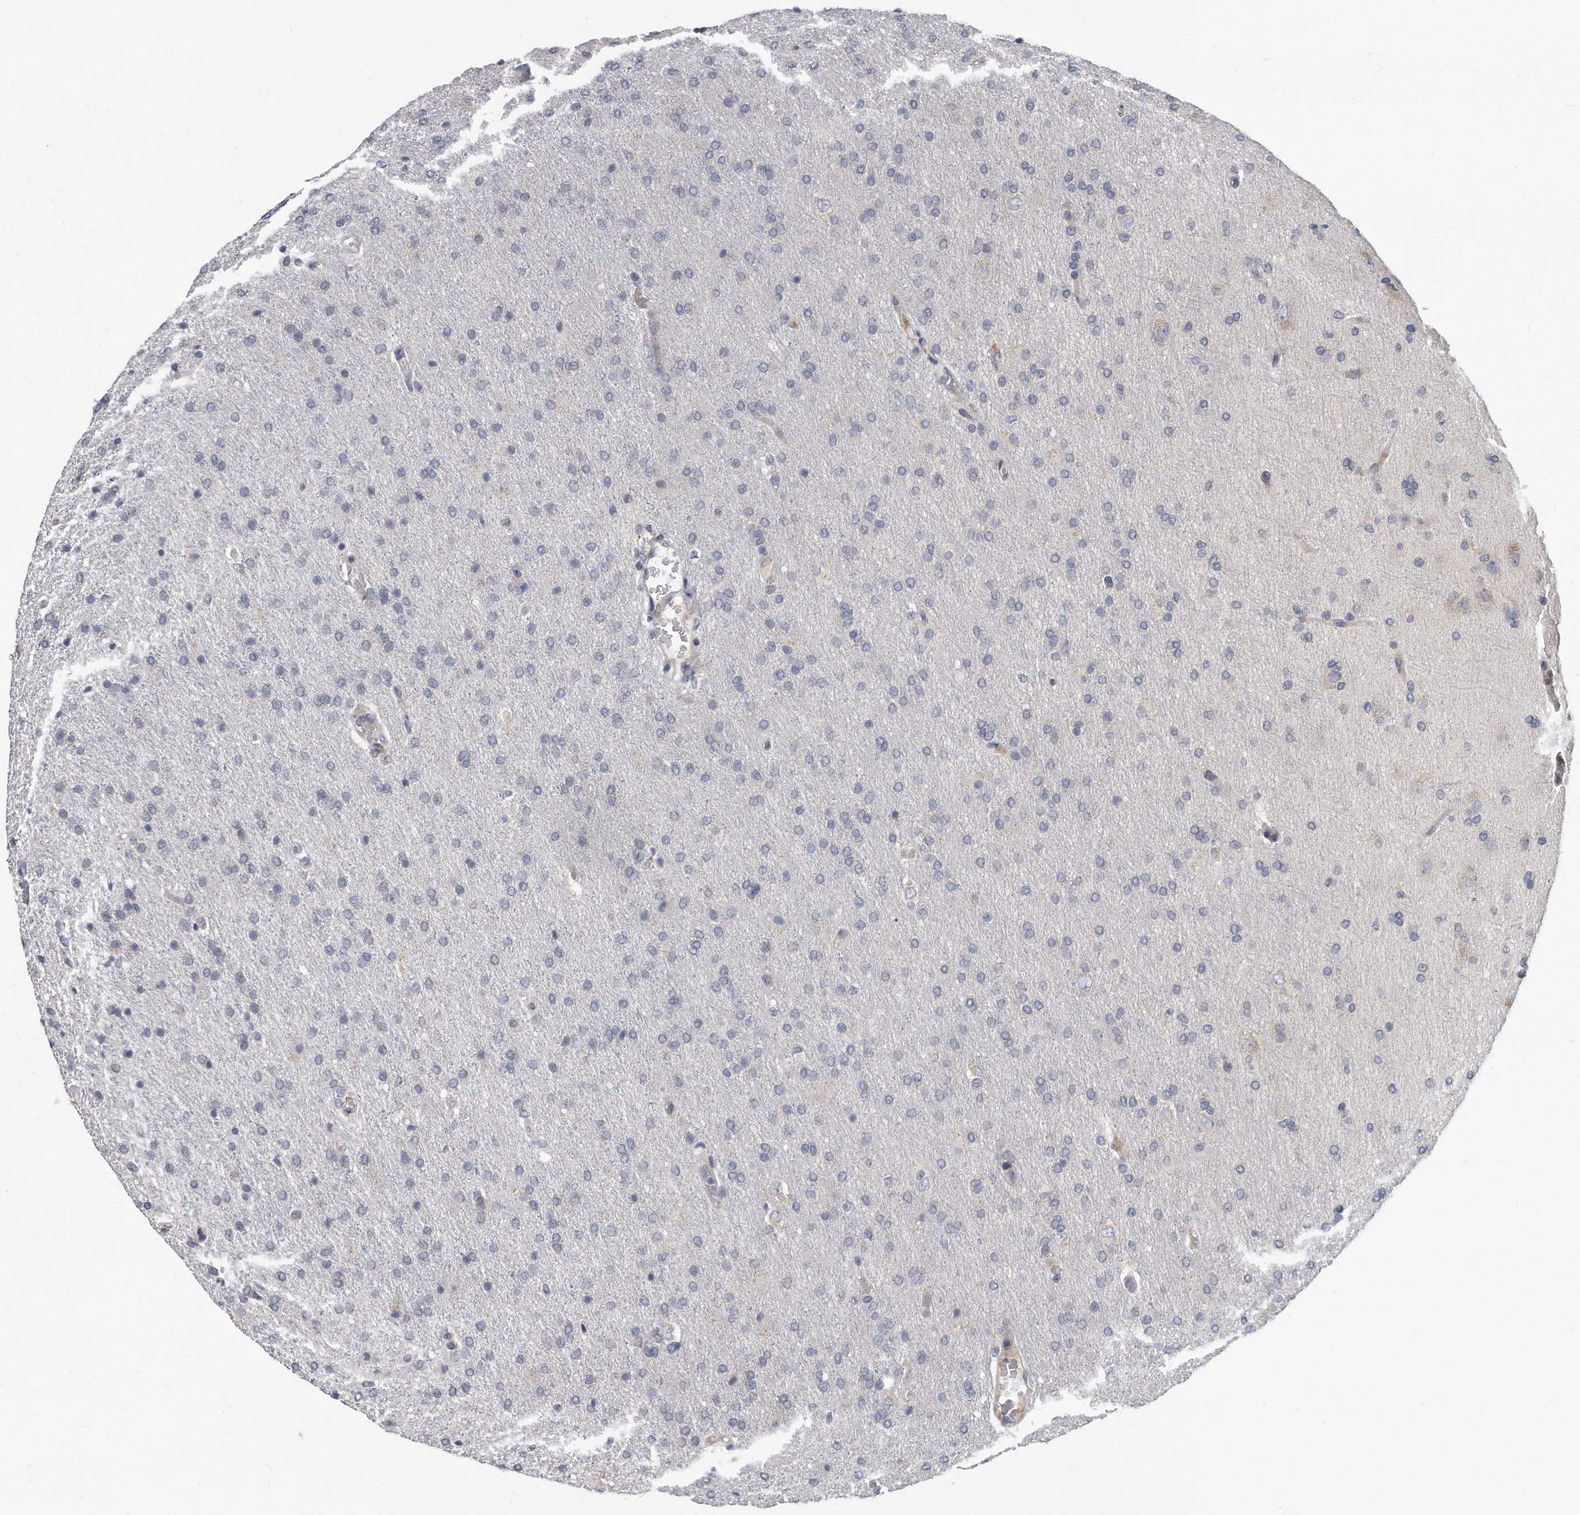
{"staining": {"intensity": "negative", "quantity": "none", "location": "none"}, "tissue": "glioma", "cell_type": "Tumor cells", "image_type": "cancer", "snomed": [{"axis": "morphology", "description": "Glioma, malignant, High grade"}, {"axis": "topography", "description": "Brain"}], "caption": "Image shows no protein staining in tumor cells of glioma tissue. Nuclei are stained in blue.", "gene": "PLEKHA6", "patient": {"sex": "male", "age": 72}}